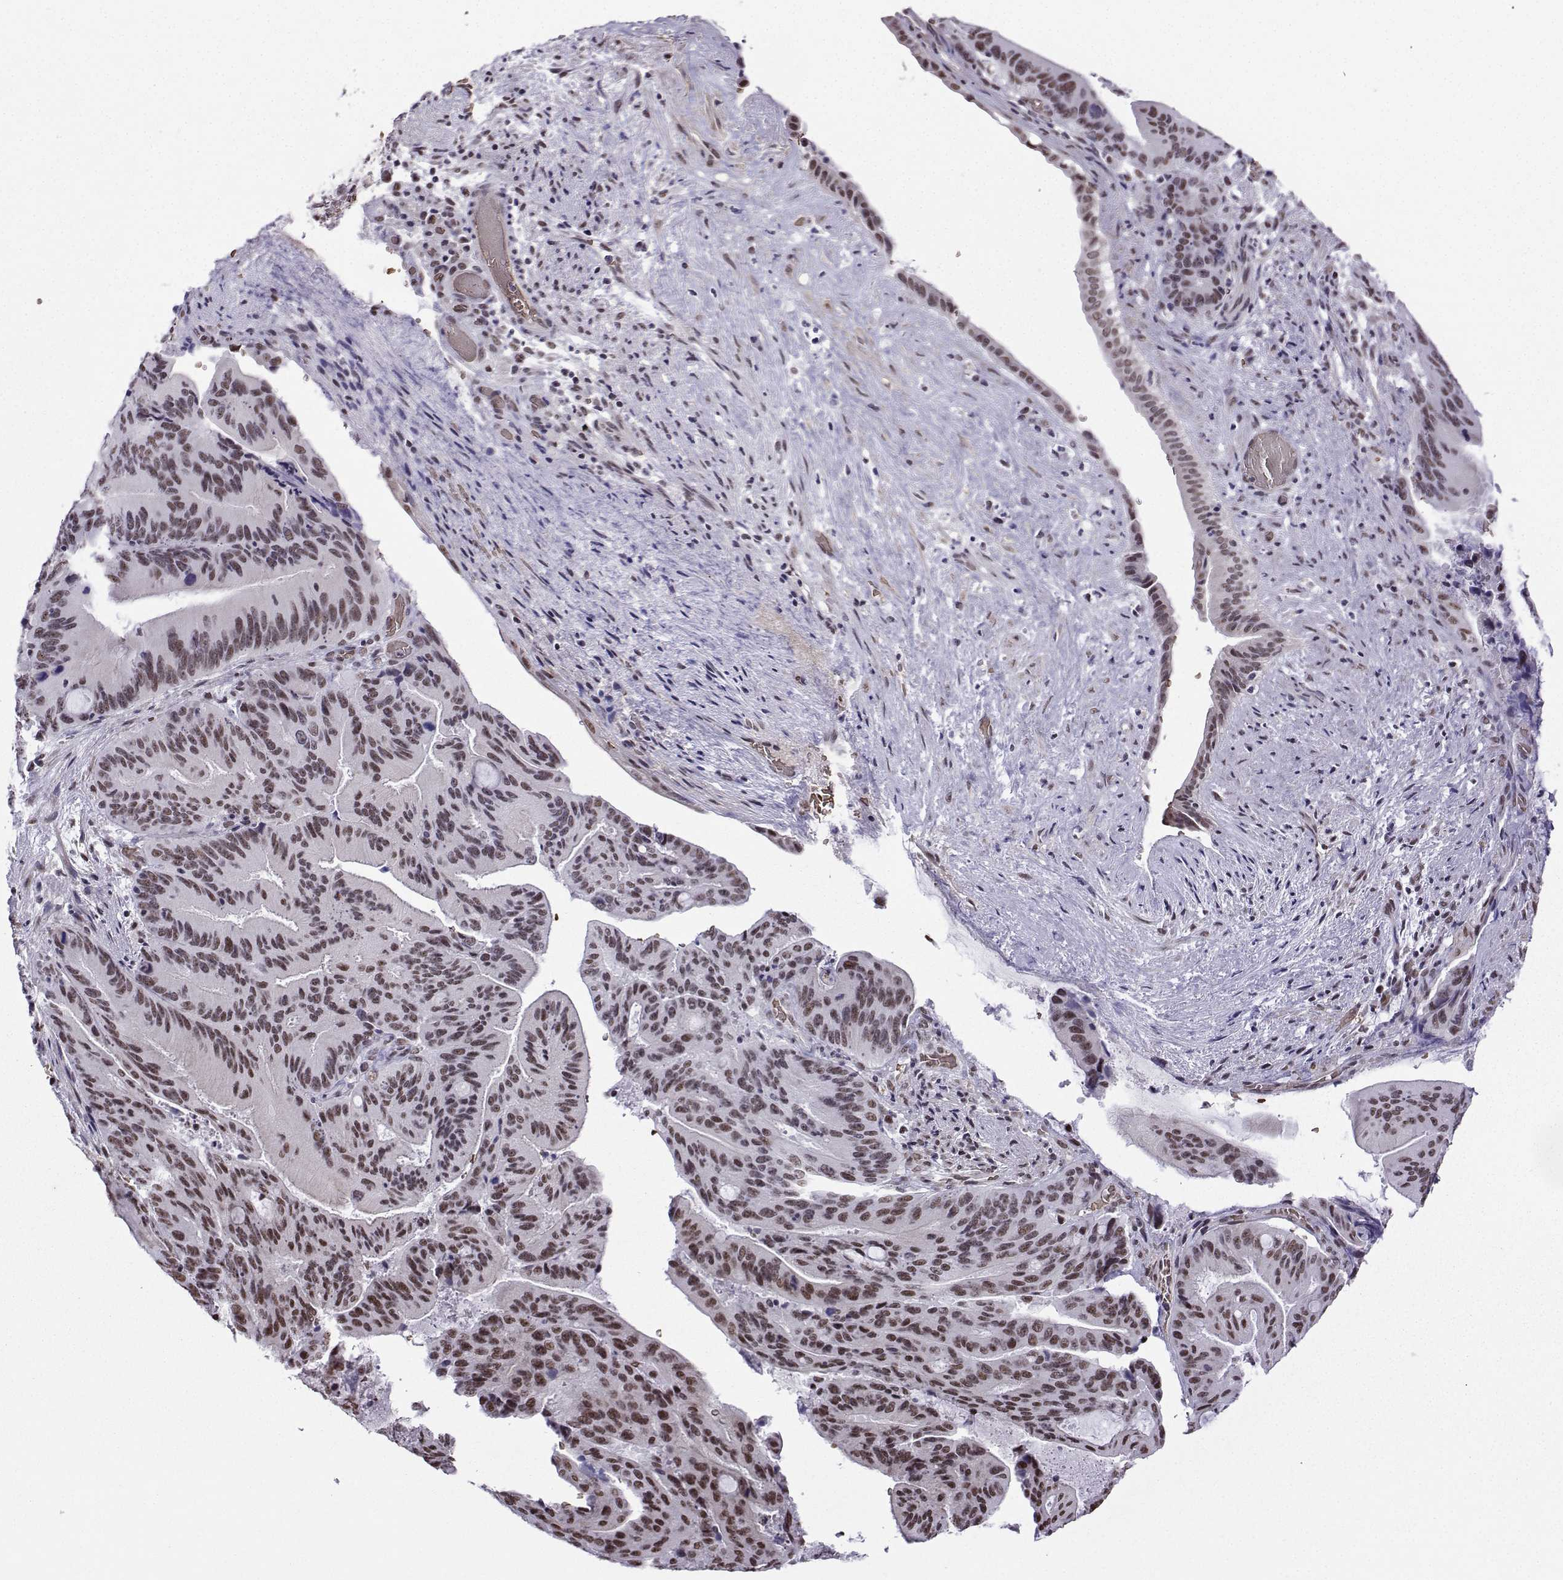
{"staining": {"intensity": "weak", "quantity": ">75%", "location": "nuclear"}, "tissue": "liver cancer", "cell_type": "Tumor cells", "image_type": "cancer", "snomed": [{"axis": "morphology", "description": "Cholangiocarcinoma"}, {"axis": "topography", "description": "Liver"}], "caption": "About >75% of tumor cells in human liver cancer reveal weak nuclear protein staining as visualized by brown immunohistochemical staining.", "gene": "CCNK", "patient": {"sex": "female", "age": 73}}